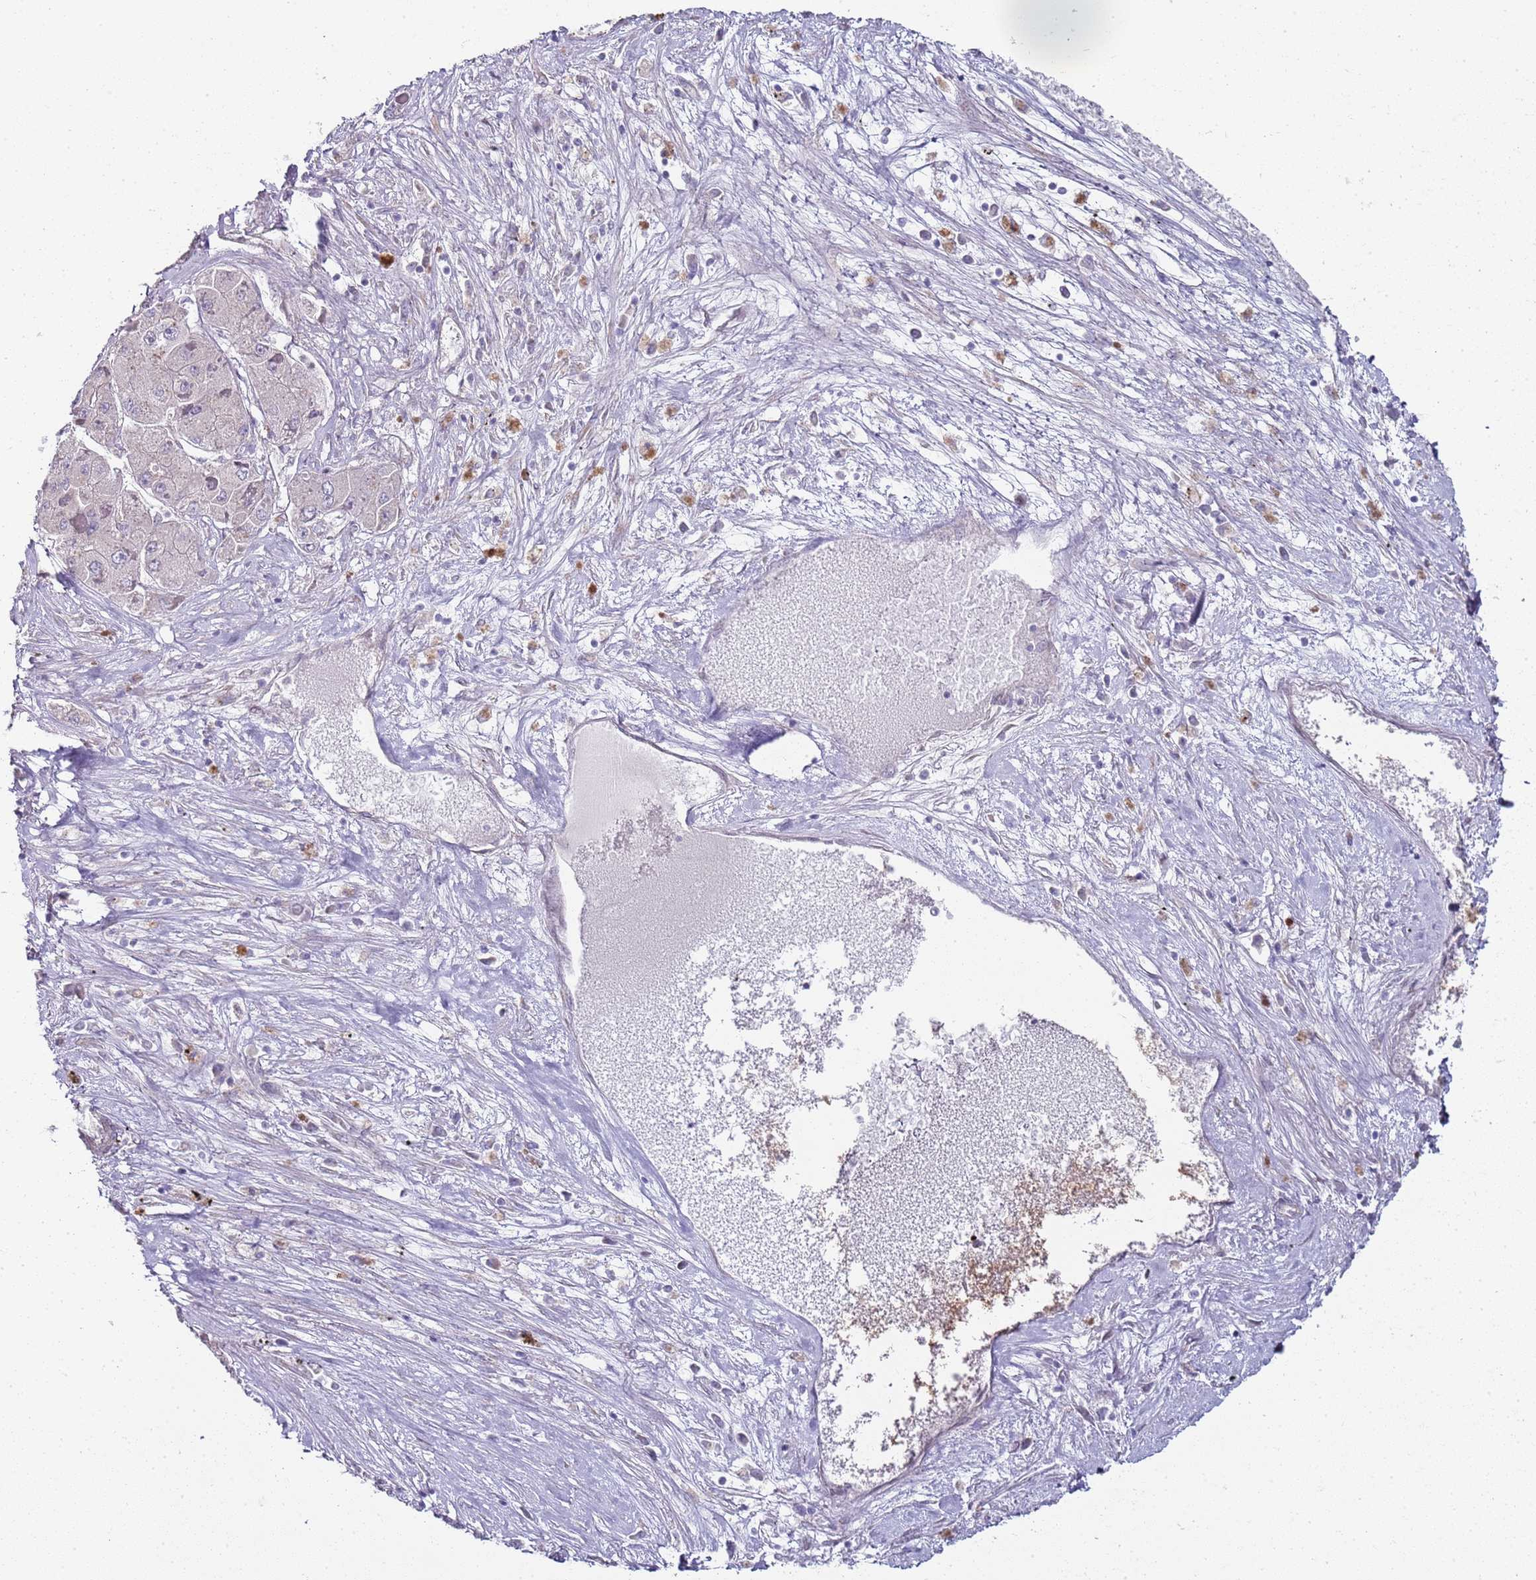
{"staining": {"intensity": "negative", "quantity": "none", "location": "none"}, "tissue": "liver cancer", "cell_type": "Tumor cells", "image_type": "cancer", "snomed": [{"axis": "morphology", "description": "Carcinoma, Hepatocellular, NOS"}, {"axis": "topography", "description": "Liver"}], "caption": "This histopathology image is of liver hepatocellular carcinoma stained with immunohistochemistry (IHC) to label a protein in brown with the nuclei are counter-stained blue. There is no expression in tumor cells. (Immunohistochemistry (ihc), brightfield microscopy, high magnification).", "gene": "TBC1D9", "patient": {"sex": "female", "age": 73}}